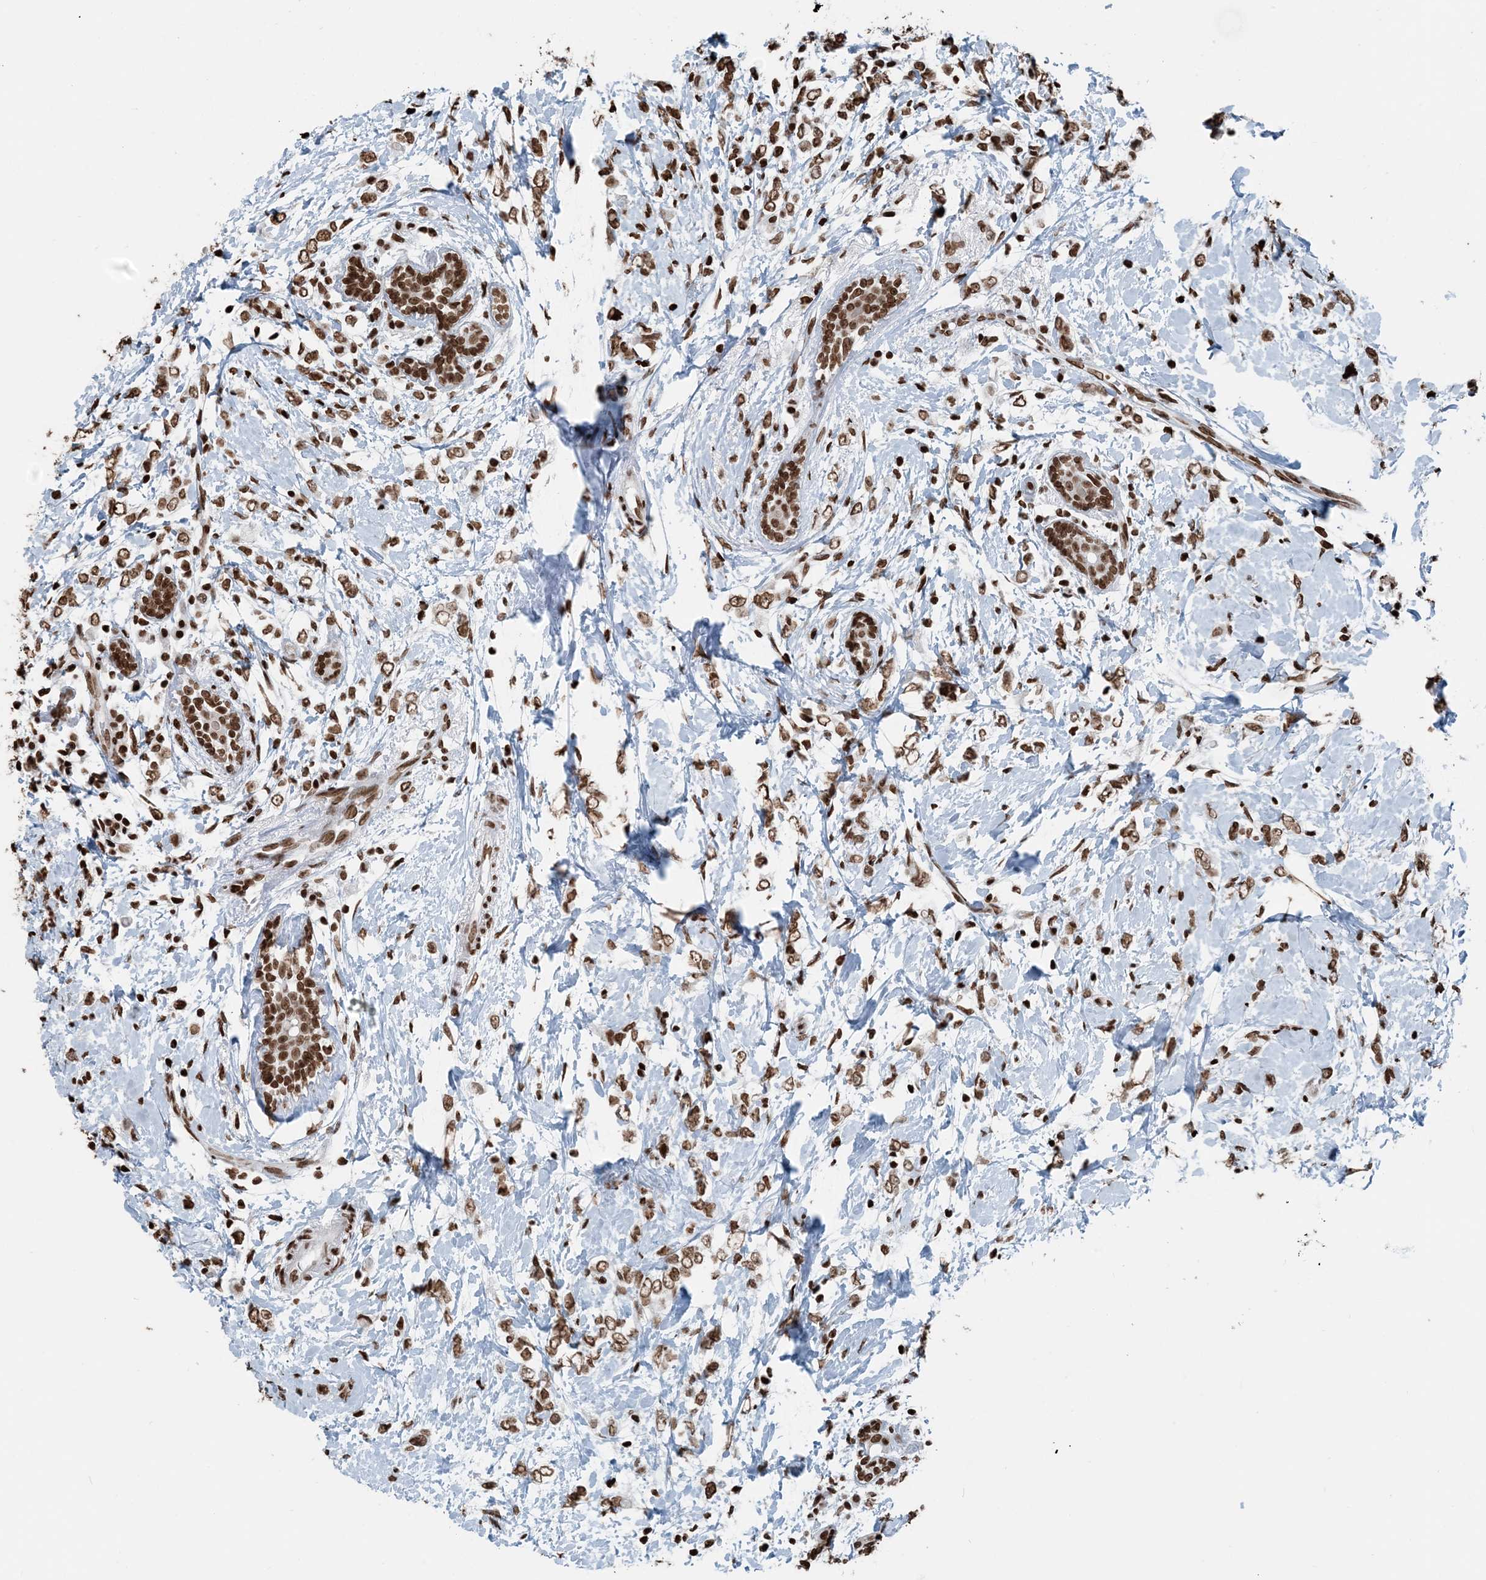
{"staining": {"intensity": "moderate", "quantity": ">75%", "location": "nuclear"}, "tissue": "breast cancer", "cell_type": "Tumor cells", "image_type": "cancer", "snomed": [{"axis": "morphology", "description": "Normal tissue, NOS"}, {"axis": "morphology", "description": "Lobular carcinoma"}, {"axis": "topography", "description": "Breast"}], "caption": "Immunohistochemistry (IHC) histopathology image of human lobular carcinoma (breast) stained for a protein (brown), which shows medium levels of moderate nuclear expression in about >75% of tumor cells.", "gene": "H3-3B", "patient": {"sex": "female", "age": 47}}